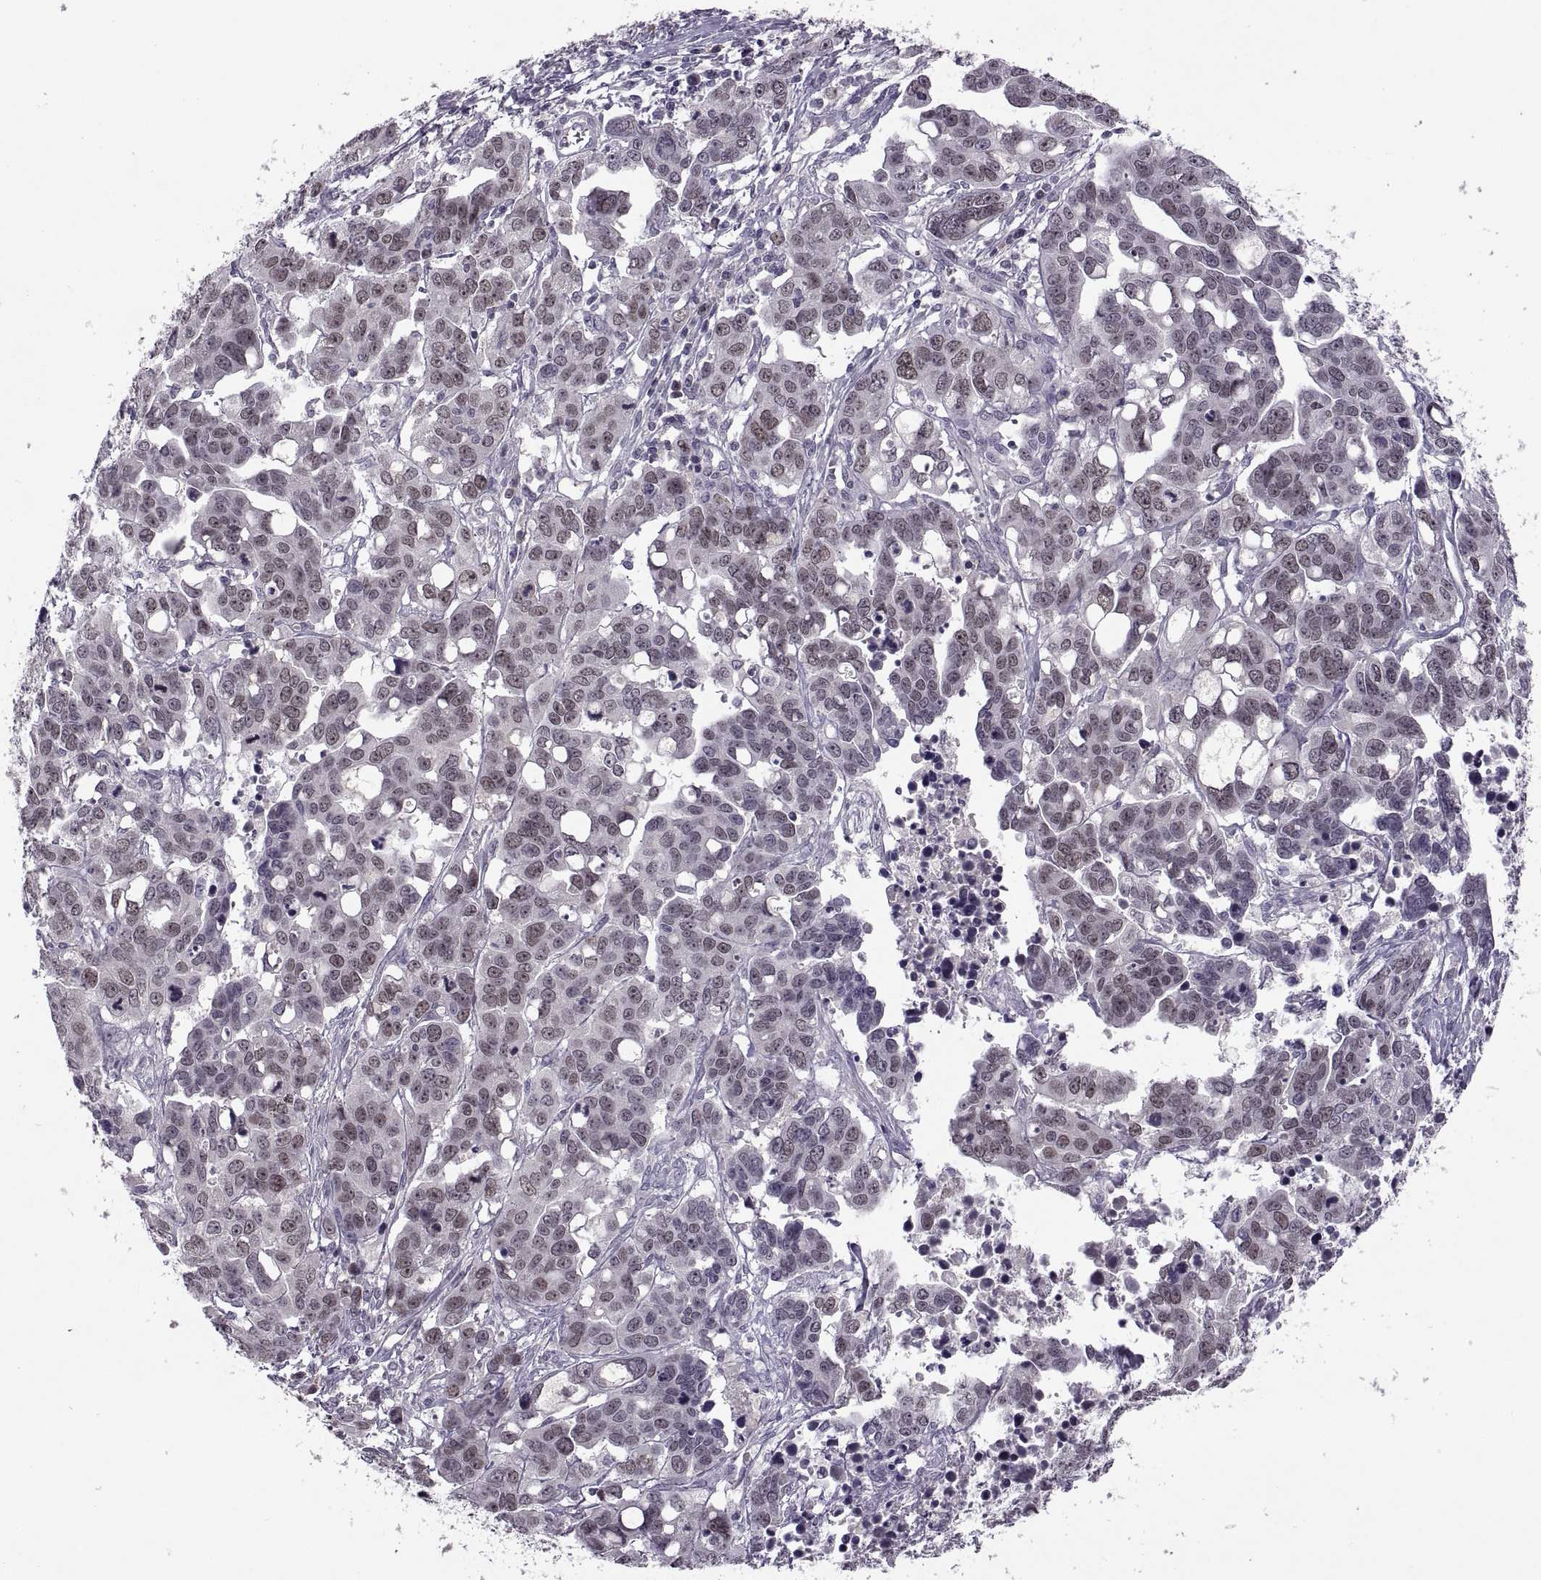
{"staining": {"intensity": "weak", "quantity": "<25%", "location": "nuclear"}, "tissue": "ovarian cancer", "cell_type": "Tumor cells", "image_type": "cancer", "snomed": [{"axis": "morphology", "description": "Carcinoma, endometroid"}, {"axis": "topography", "description": "Ovary"}], "caption": "Ovarian endometroid carcinoma was stained to show a protein in brown. There is no significant positivity in tumor cells.", "gene": "CACNA1F", "patient": {"sex": "female", "age": 78}}